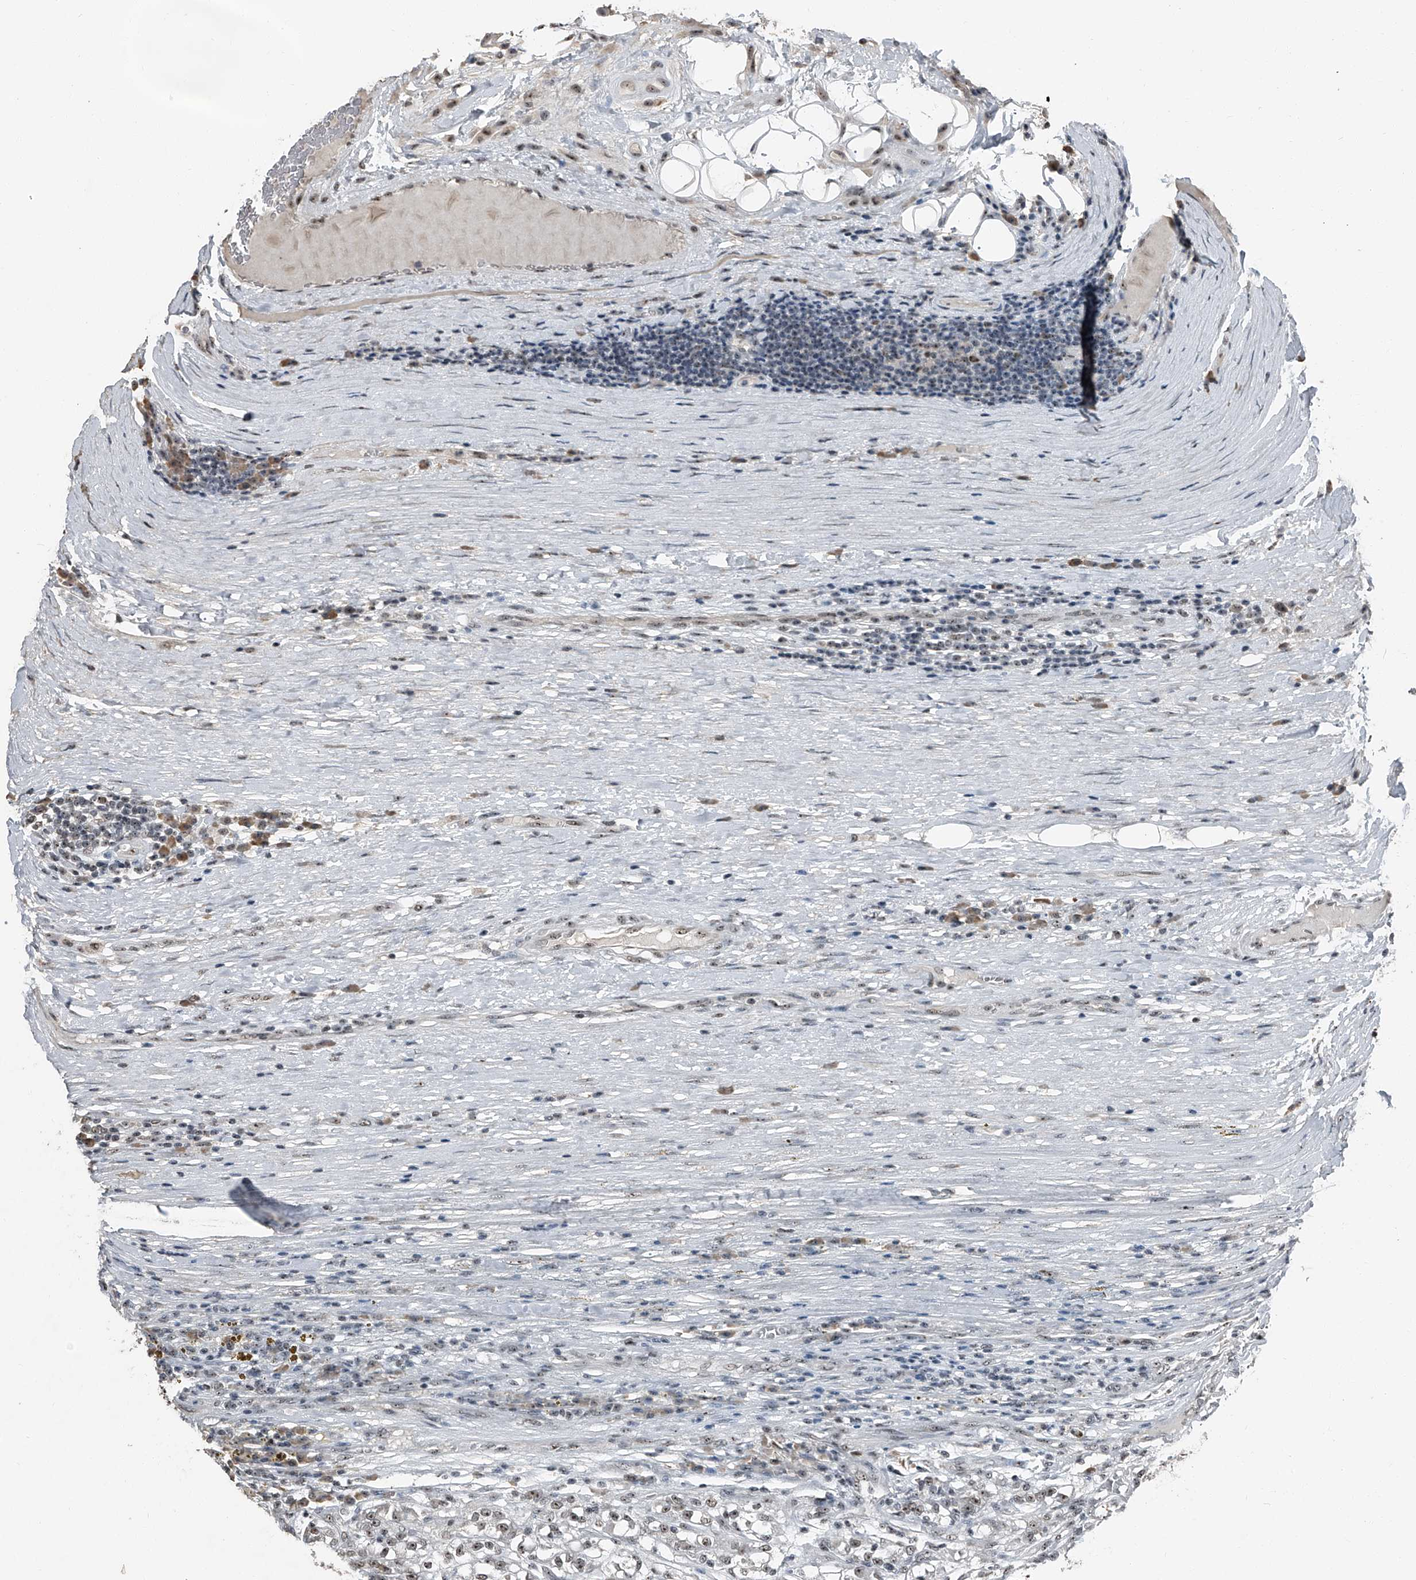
{"staining": {"intensity": "moderate", "quantity": ">75%", "location": "nuclear"}, "tissue": "renal cancer", "cell_type": "Tumor cells", "image_type": "cancer", "snomed": [{"axis": "morphology", "description": "Adenocarcinoma, NOS"}, {"axis": "topography", "description": "Kidney"}], "caption": "Human renal cancer stained for a protein (brown) demonstrates moderate nuclear positive staining in approximately >75% of tumor cells.", "gene": "TCOF1", "patient": {"sex": "female", "age": 52}}